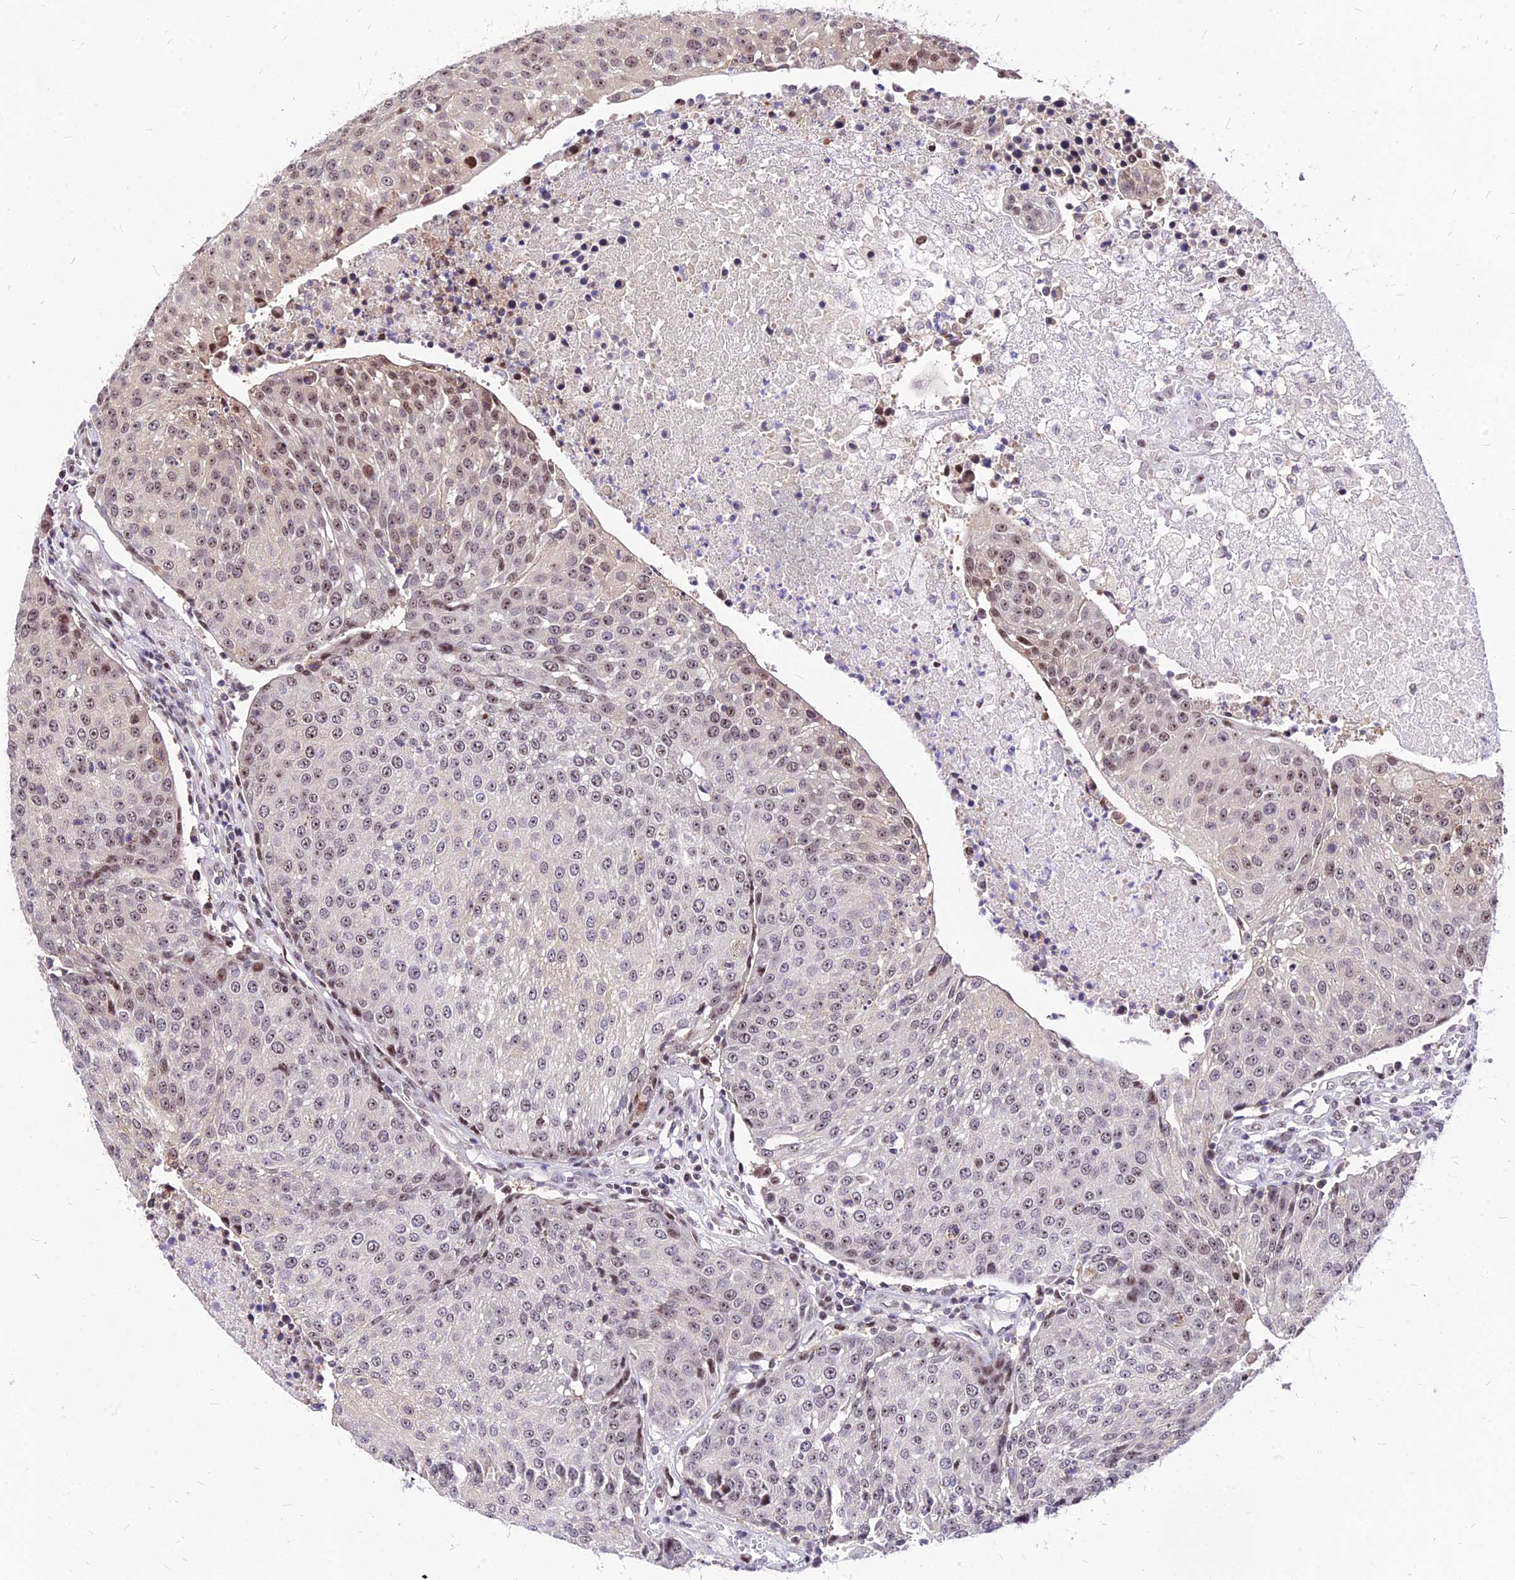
{"staining": {"intensity": "weak", "quantity": "<25%", "location": "nuclear"}, "tissue": "urothelial cancer", "cell_type": "Tumor cells", "image_type": "cancer", "snomed": [{"axis": "morphology", "description": "Urothelial carcinoma, High grade"}, {"axis": "topography", "description": "Urinary bladder"}], "caption": "Immunohistochemistry micrograph of neoplastic tissue: human urothelial cancer stained with DAB (3,3'-diaminobenzidine) reveals no significant protein positivity in tumor cells.", "gene": "DDX55", "patient": {"sex": "female", "age": 85}}